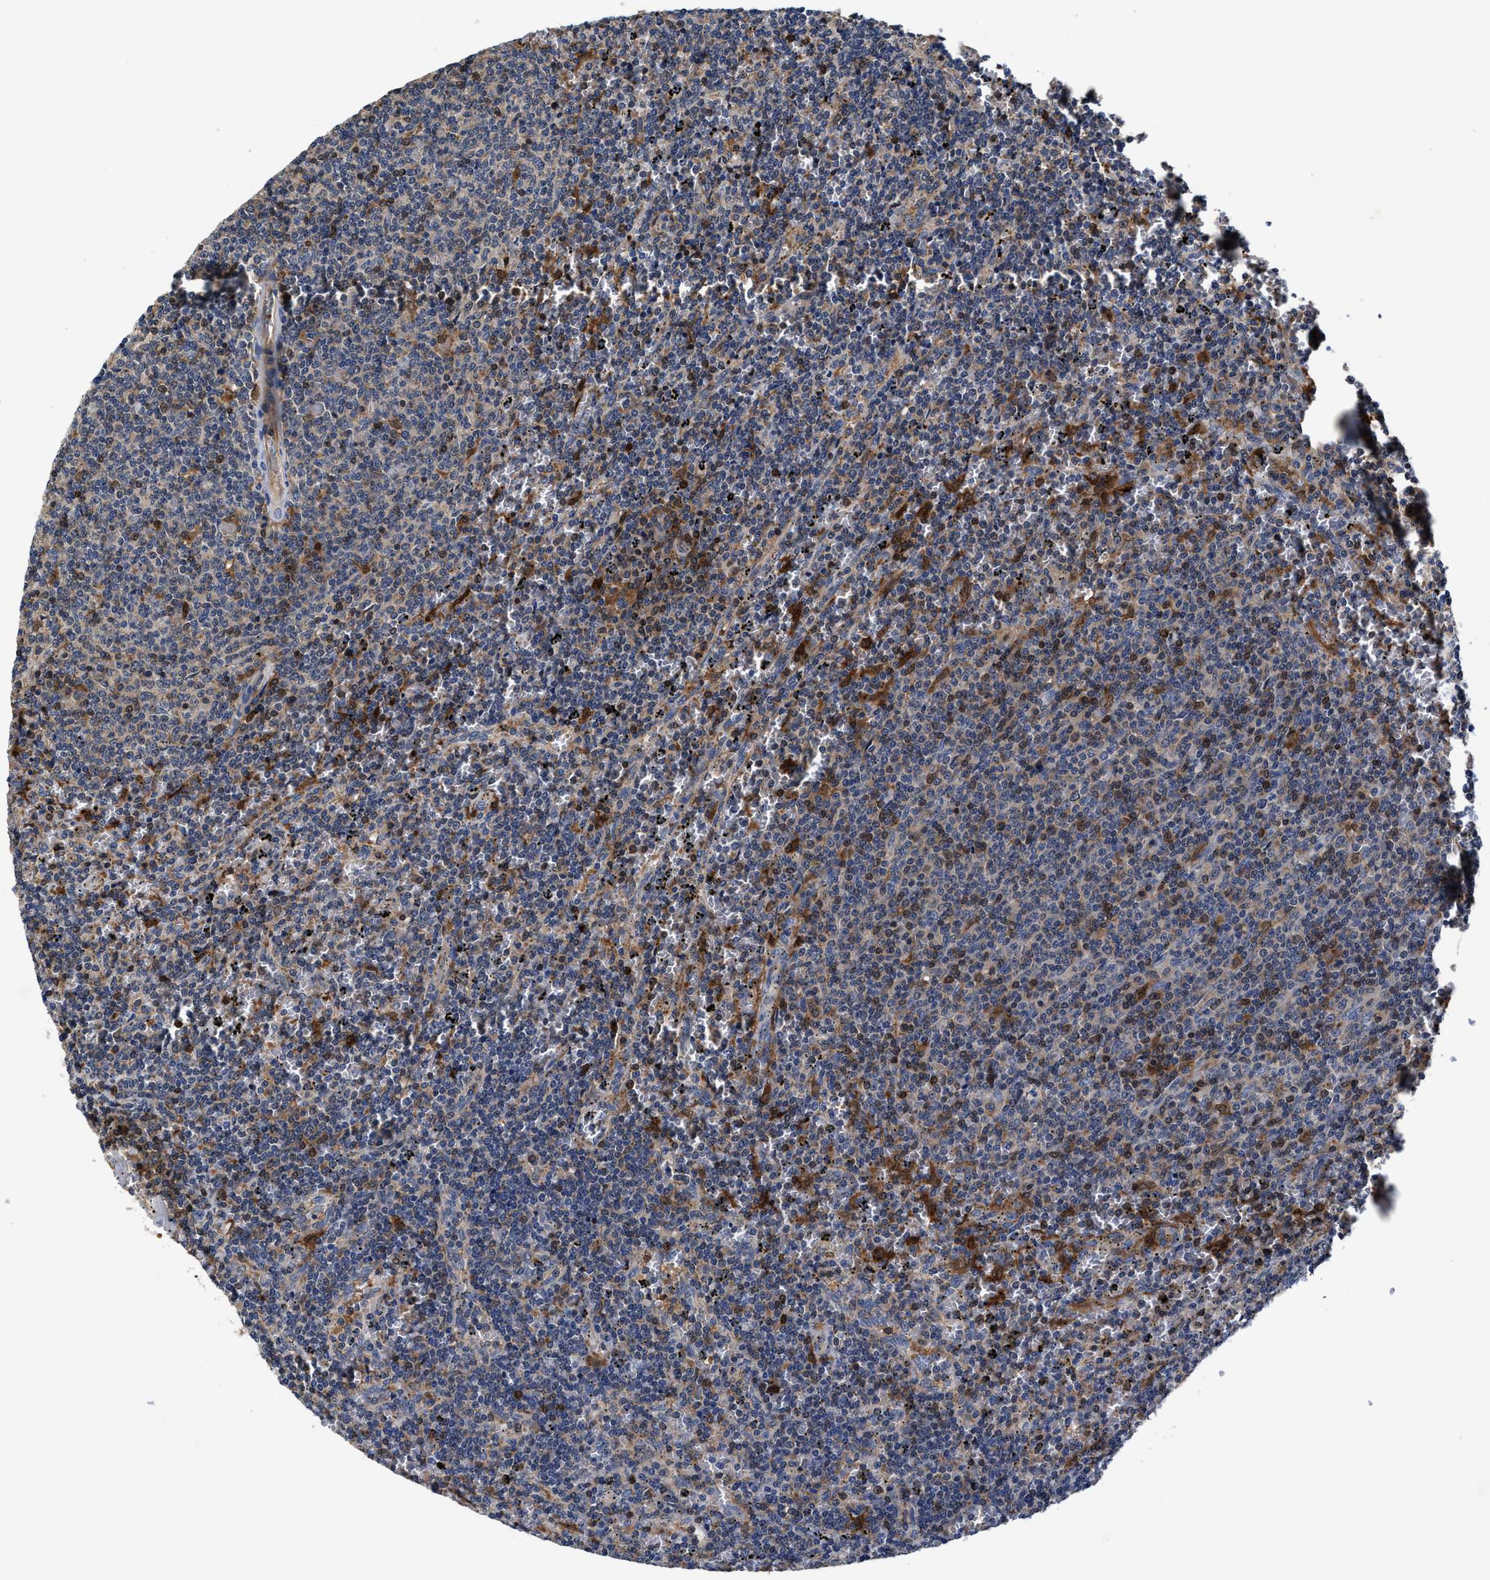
{"staining": {"intensity": "moderate", "quantity": "<25%", "location": "cytoplasmic/membranous,nuclear"}, "tissue": "lymphoma", "cell_type": "Tumor cells", "image_type": "cancer", "snomed": [{"axis": "morphology", "description": "Malignant lymphoma, non-Hodgkin's type, Low grade"}, {"axis": "topography", "description": "Spleen"}], "caption": "Immunohistochemical staining of human lymphoma shows low levels of moderate cytoplasmic/membranous and nuclear protein expression in about <25% of tumor cells.", "gene": "RGS10", "patient": {"sex": "female", "age": 50}}